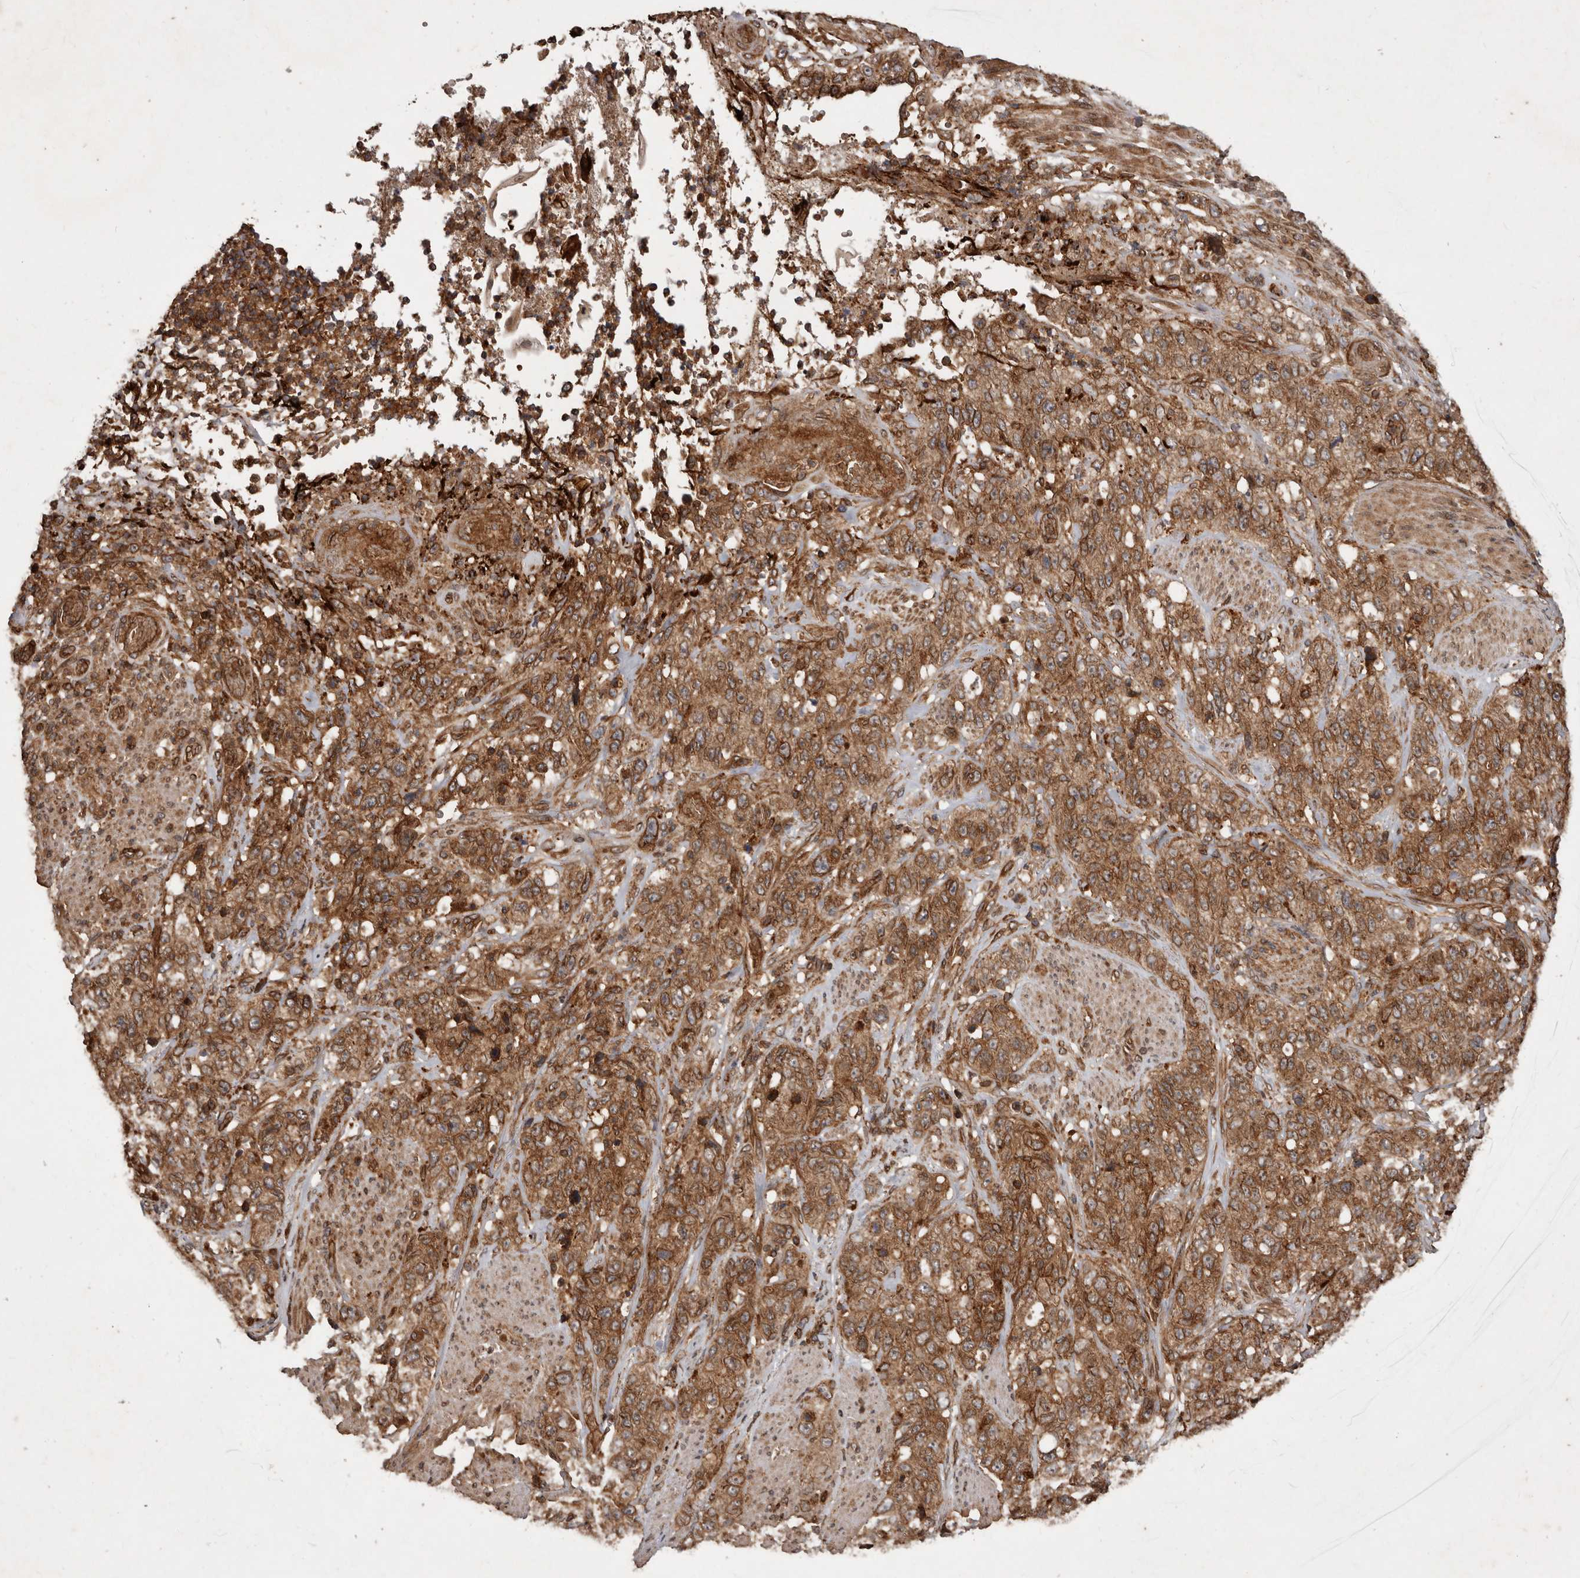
{"staining": {"intensity": "moderate", "quantity": ">75%", "location": "cytoplasmic/membranous"}, "tissue": "stomach cancer", "cell_type": "Tumor cells", "image_type": "cancer", "snomed": [{"axis": "morphology", "description": "Adenocarcinoma, NOS"}, {"axis": "topography", "description": "Stomach"}], "caption": "An IHC histopathology image of tumor tissue is shown. Protein staining in brown highlights moderate cytoplasmic/membranous positivity in stomach cancer within tumor cells.", "gene": "STK36", "patient": {"sex": "male", "age": 48}}